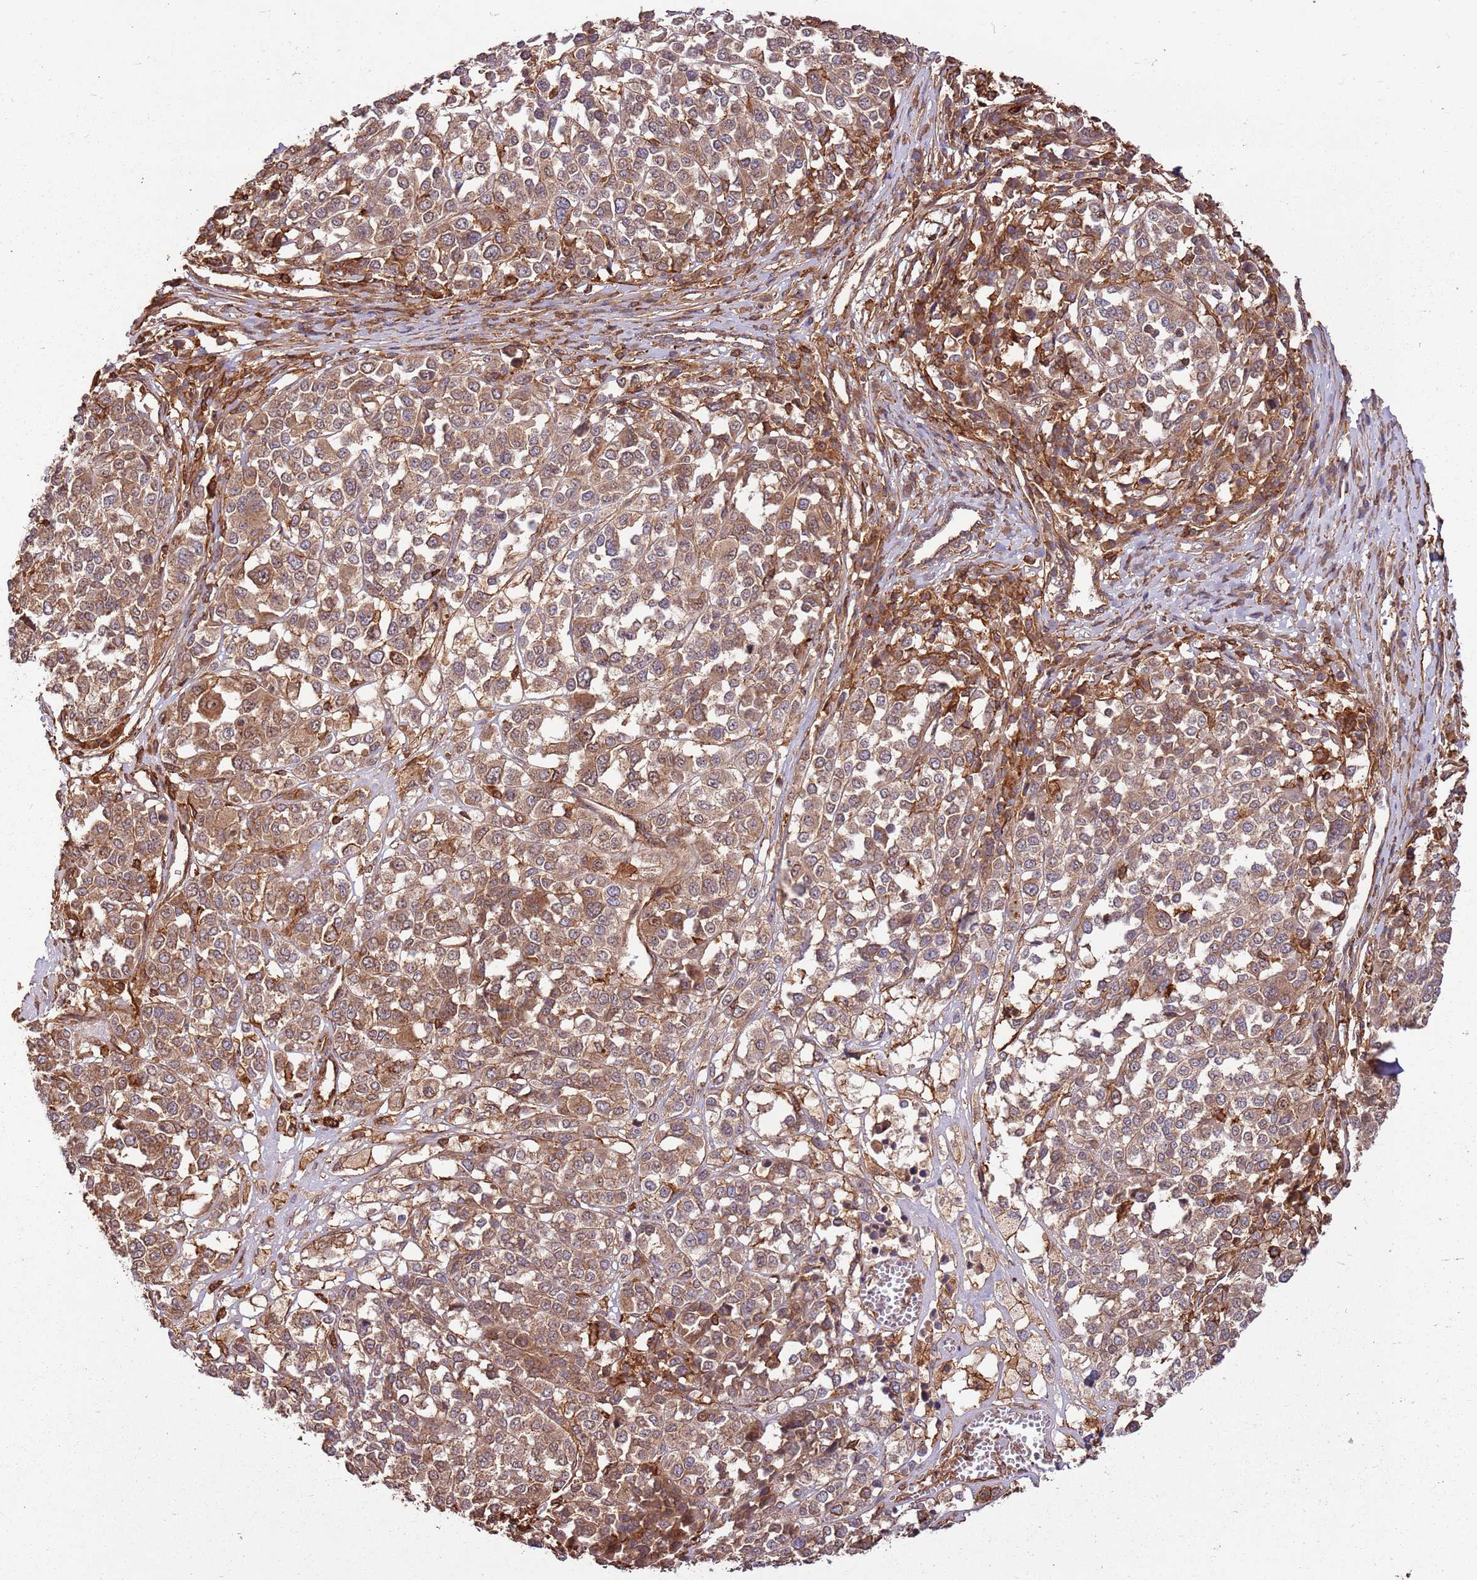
{"staining": {"intensity": "moderate", "quantity": ">75%", "location": "cytoplasmic/membranous"}, "tissue": "melanoma", "cell_type": "Tumor cells", "image_type": "cancer", "snomed": [{"axis": "morphology", "description": "Malignant melanoma, Metastatic site"}, {"axis": "topography", "description": "Lymph node"}], "caption": "A high-resolution image shows IHC staining of melanoma, which displays moderate cytoplasmic/membranous expression in approximately >75% of tumor cells.", "gene": "ACVR2A", "patient": {"sex": "male", "age": 44}}